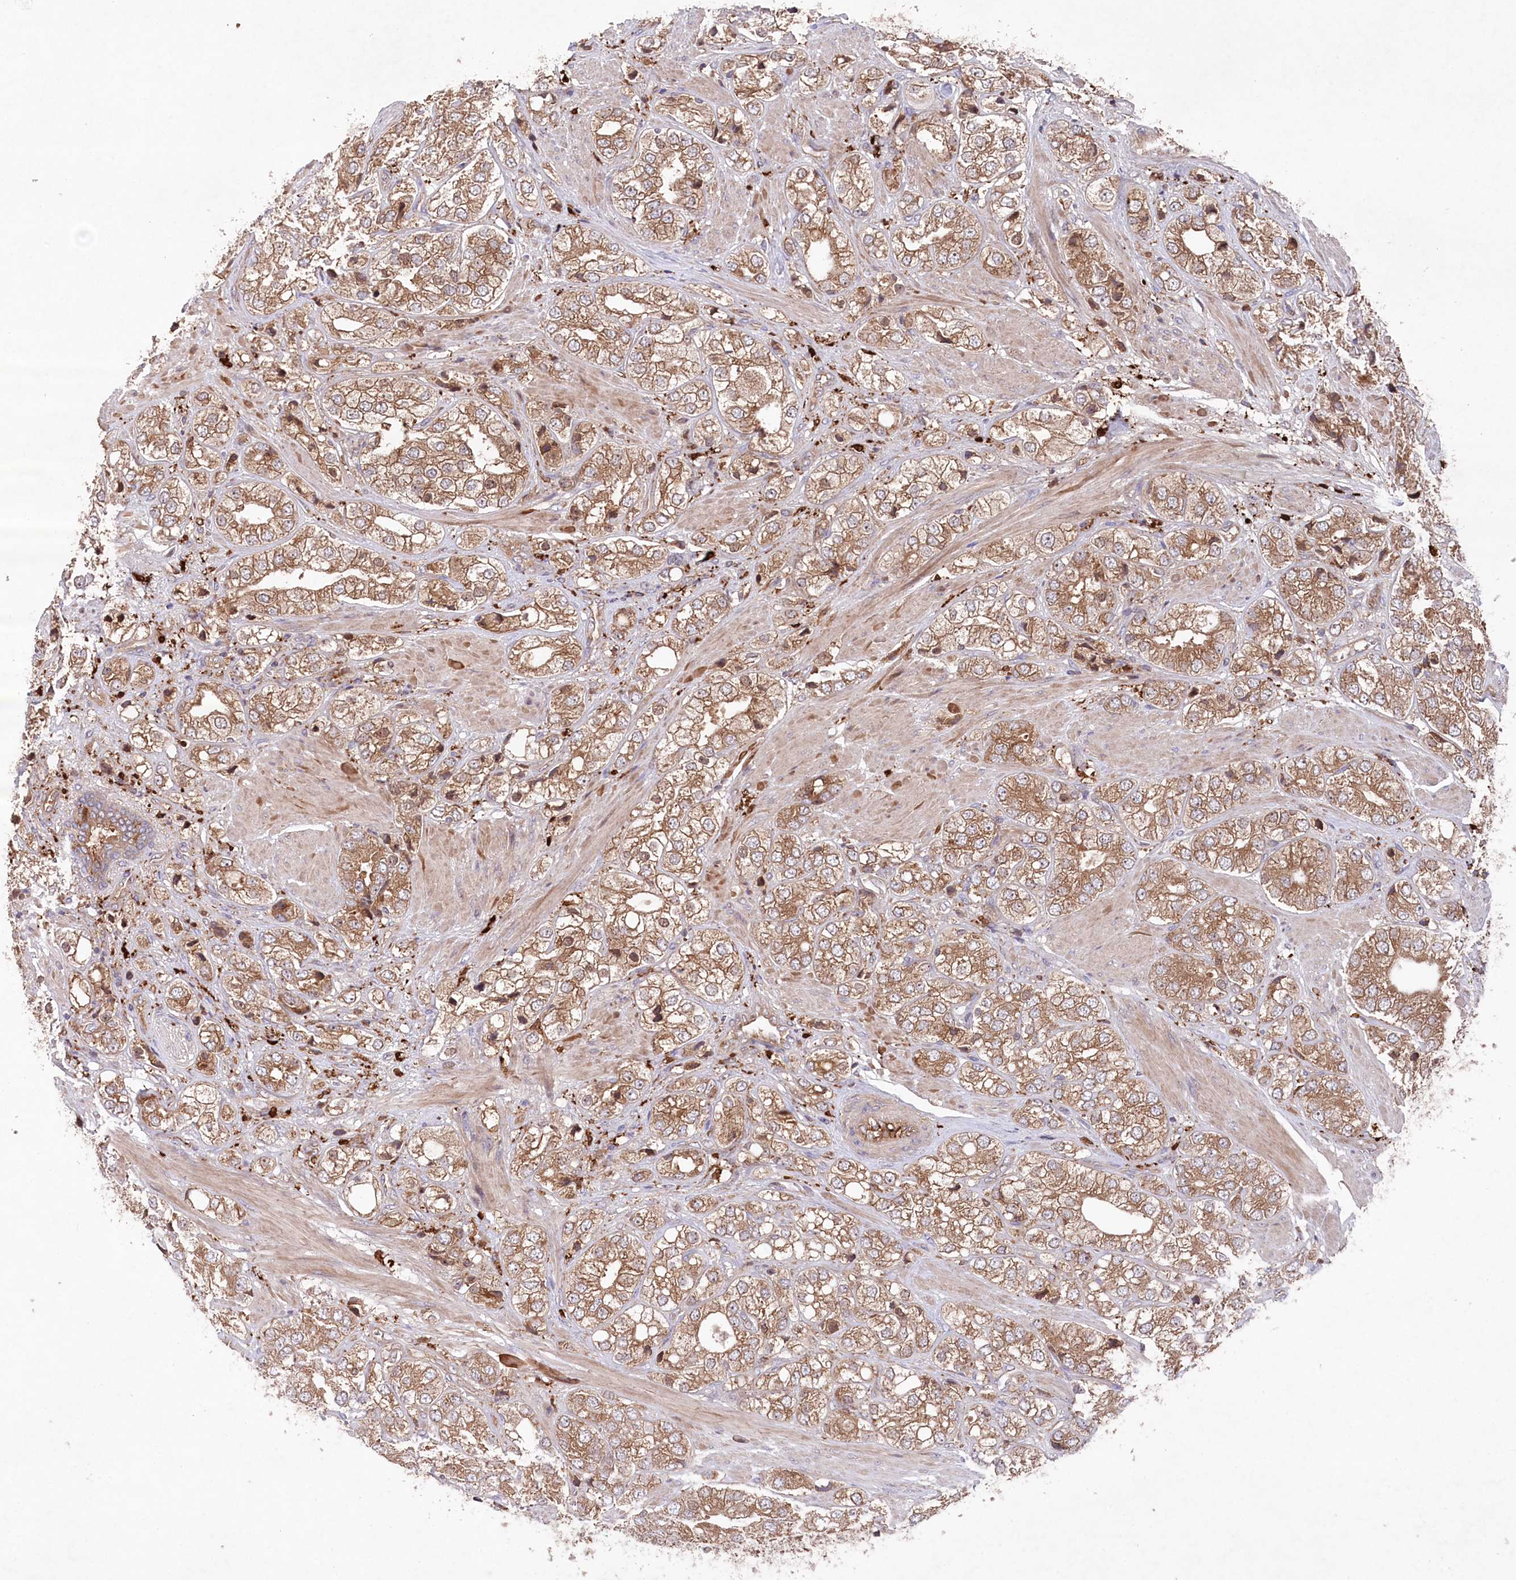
{"staining": {"intensity": "moderate", "quantity": ">75%", "location": "cytoplasmic/membranous"}, "tissue": "prostate cancer", "cell_type": "Tumor cells", "image_type": "cancer", "snomed": [{"axis": "morphology", "description": "Adenocarcinoma, High grade"}, {"axis": "topography", "description": "Prostate"}], "caption": "Protein expression analysis of adenocarcinoma (high-grade) (prostate) exhibits moderate cytoplasmic/membranous positivity in approximately >75% of tumor cells.", "gene": "PPP1R21", "patient": {"sex": "male", "age": 50}}